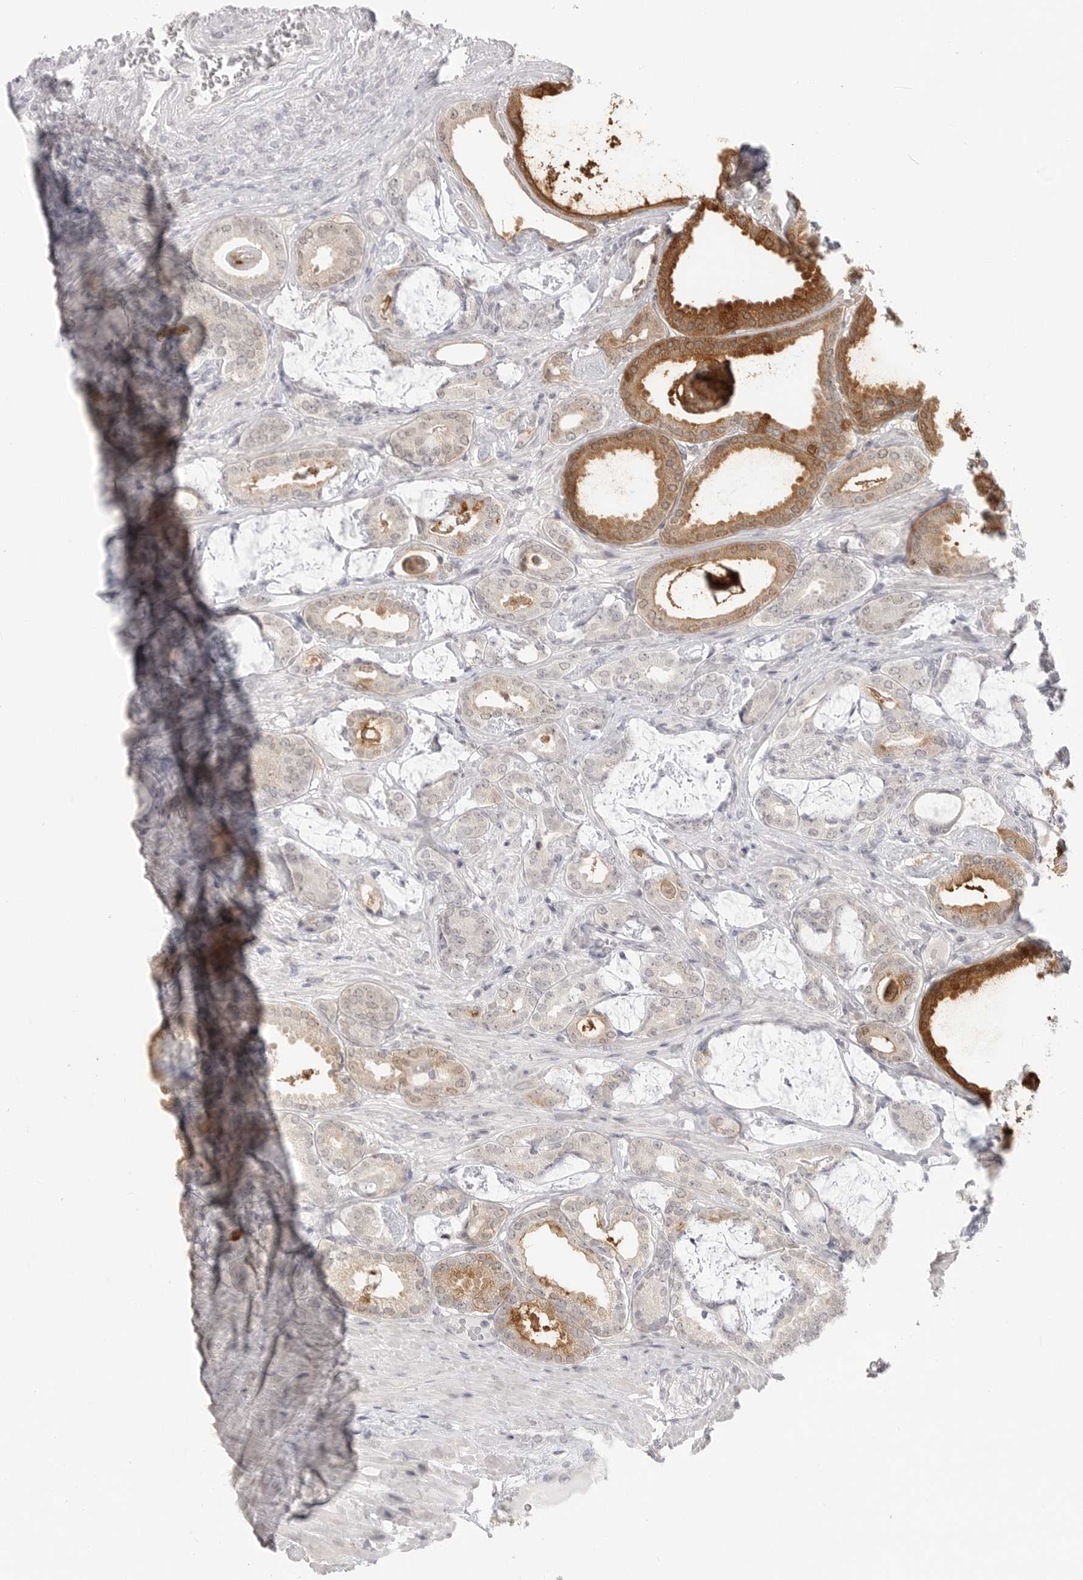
{"staining": {"intensity": "moderate", "quantity": "25%-75%", "location": "cytoplasmic/membranous"}, "tissue": "prostate cancer", "cell_type": "Tumor cells", "image_type": "cancer", "snomed": [{"axis": "morphology", "description": "Adenocarcinoma, Low grade"}, {"axis": "topography", "description": "Prostate"}], "caption": "The photomicrograph displays staining of prostate cancer (adenocarcinoma (low-grade)), revealing moderate cytoplasmic/membranous protein expression (brown color) within tumor cells.", "gene": "KLK11", "patient": {"sex": "male", "age": 71}}